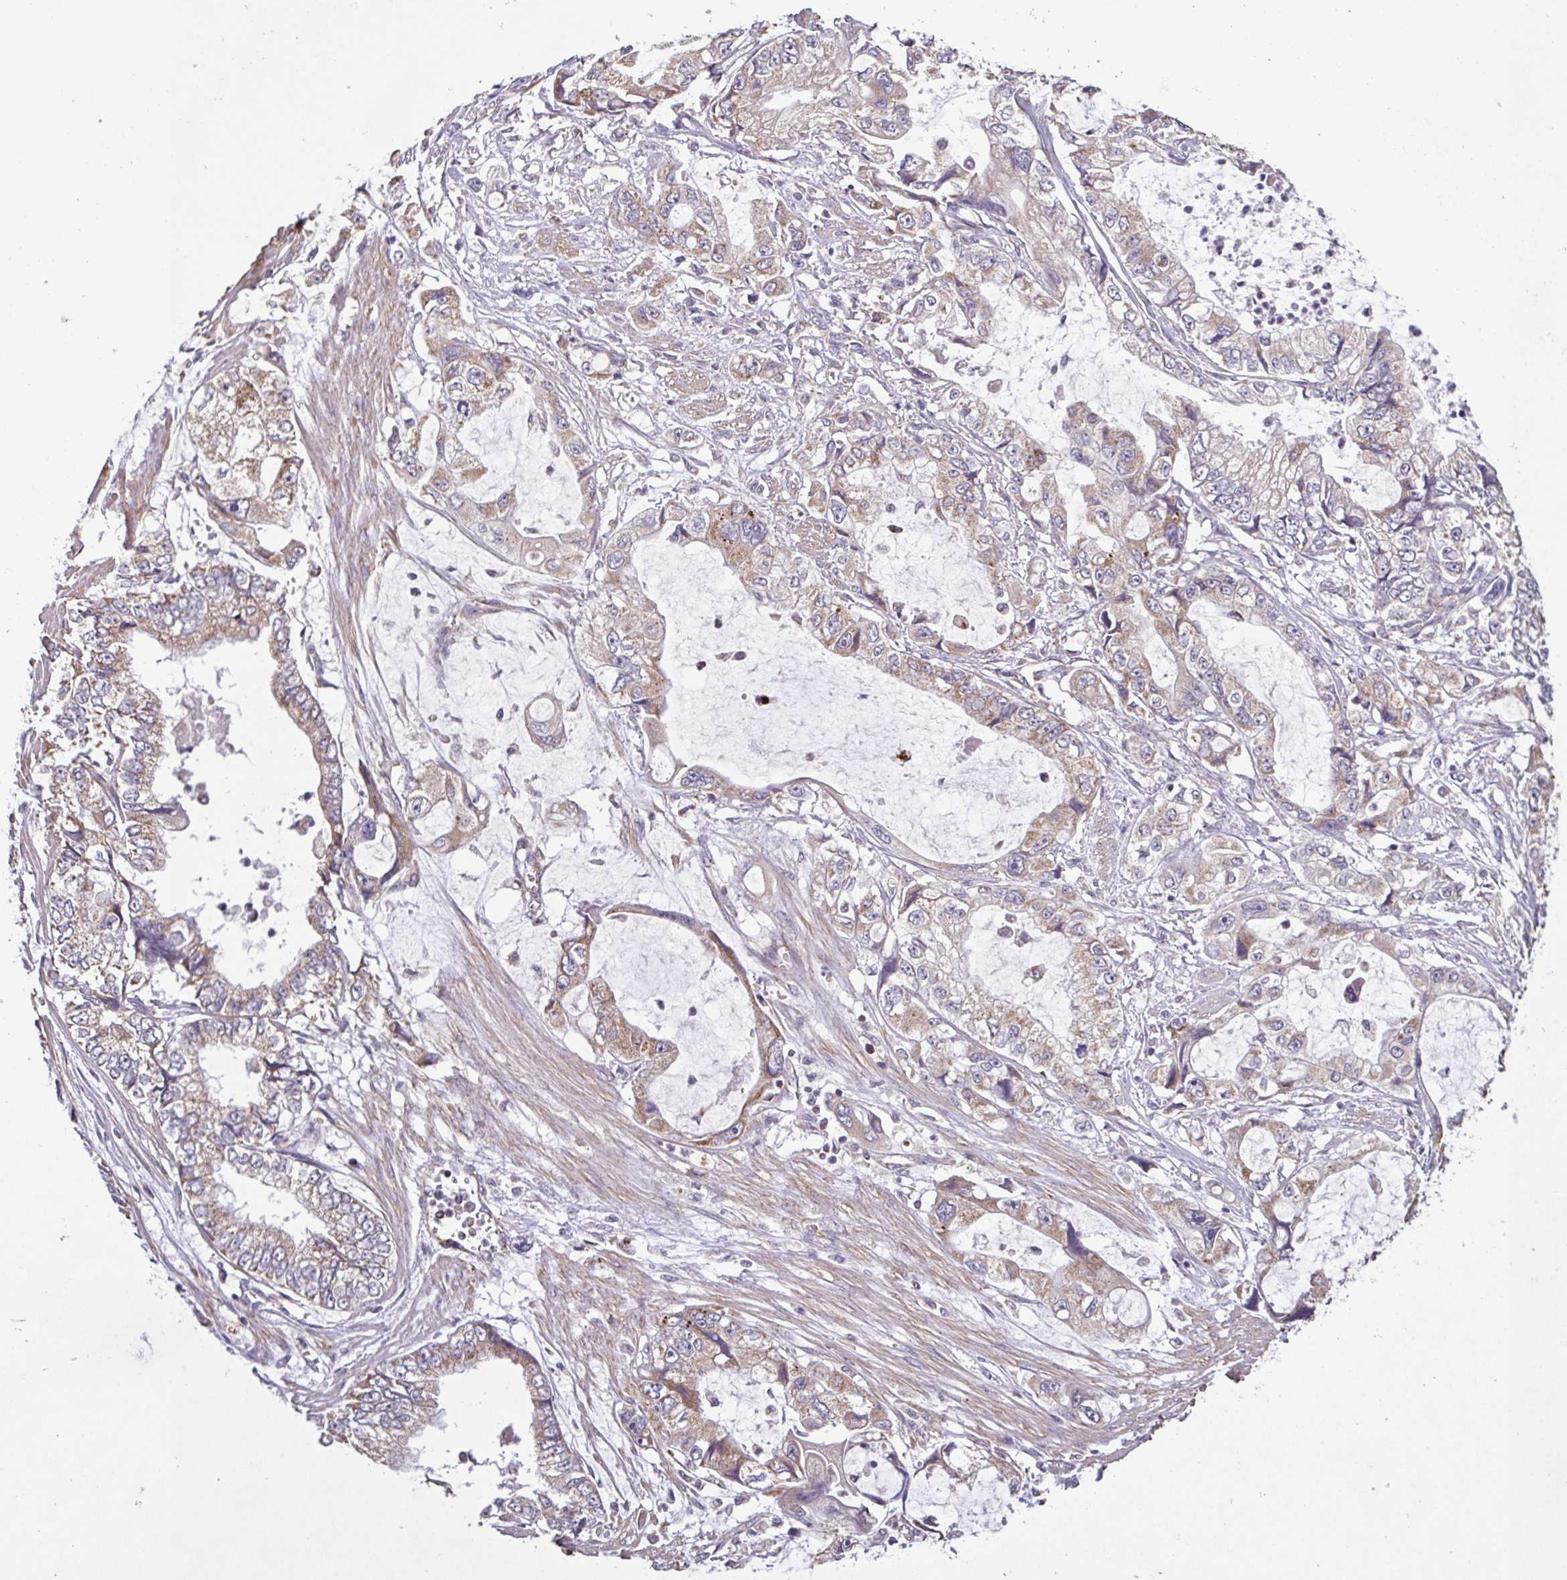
{"staining": {"intensity": "weak", "quantity": ">75%", "location": "cytoplasmic/membranous"}, "tissue": "stomach cancer", "cell_type": "Tumor cells", "image_type": "cancer", "snomed": [{"axis": "morphology", "description": "Adenocarcinoma, NOS"}, {"axis": "topography", "description": "Pancreas"}, {"axis": "topography", "description": "Stomach, upper"}, {"axis": "topography", "description": "Stomach"}], "caption": "A brown stain shows weak cytoplasmic/membranous expression of a protein in stomach adenocarcinoma tumor cells. Ihc stains the protein in brown and the nuclei are stained blue.", "gene": "DIP2B", "patient": {"sex": "male", "age": 77}}